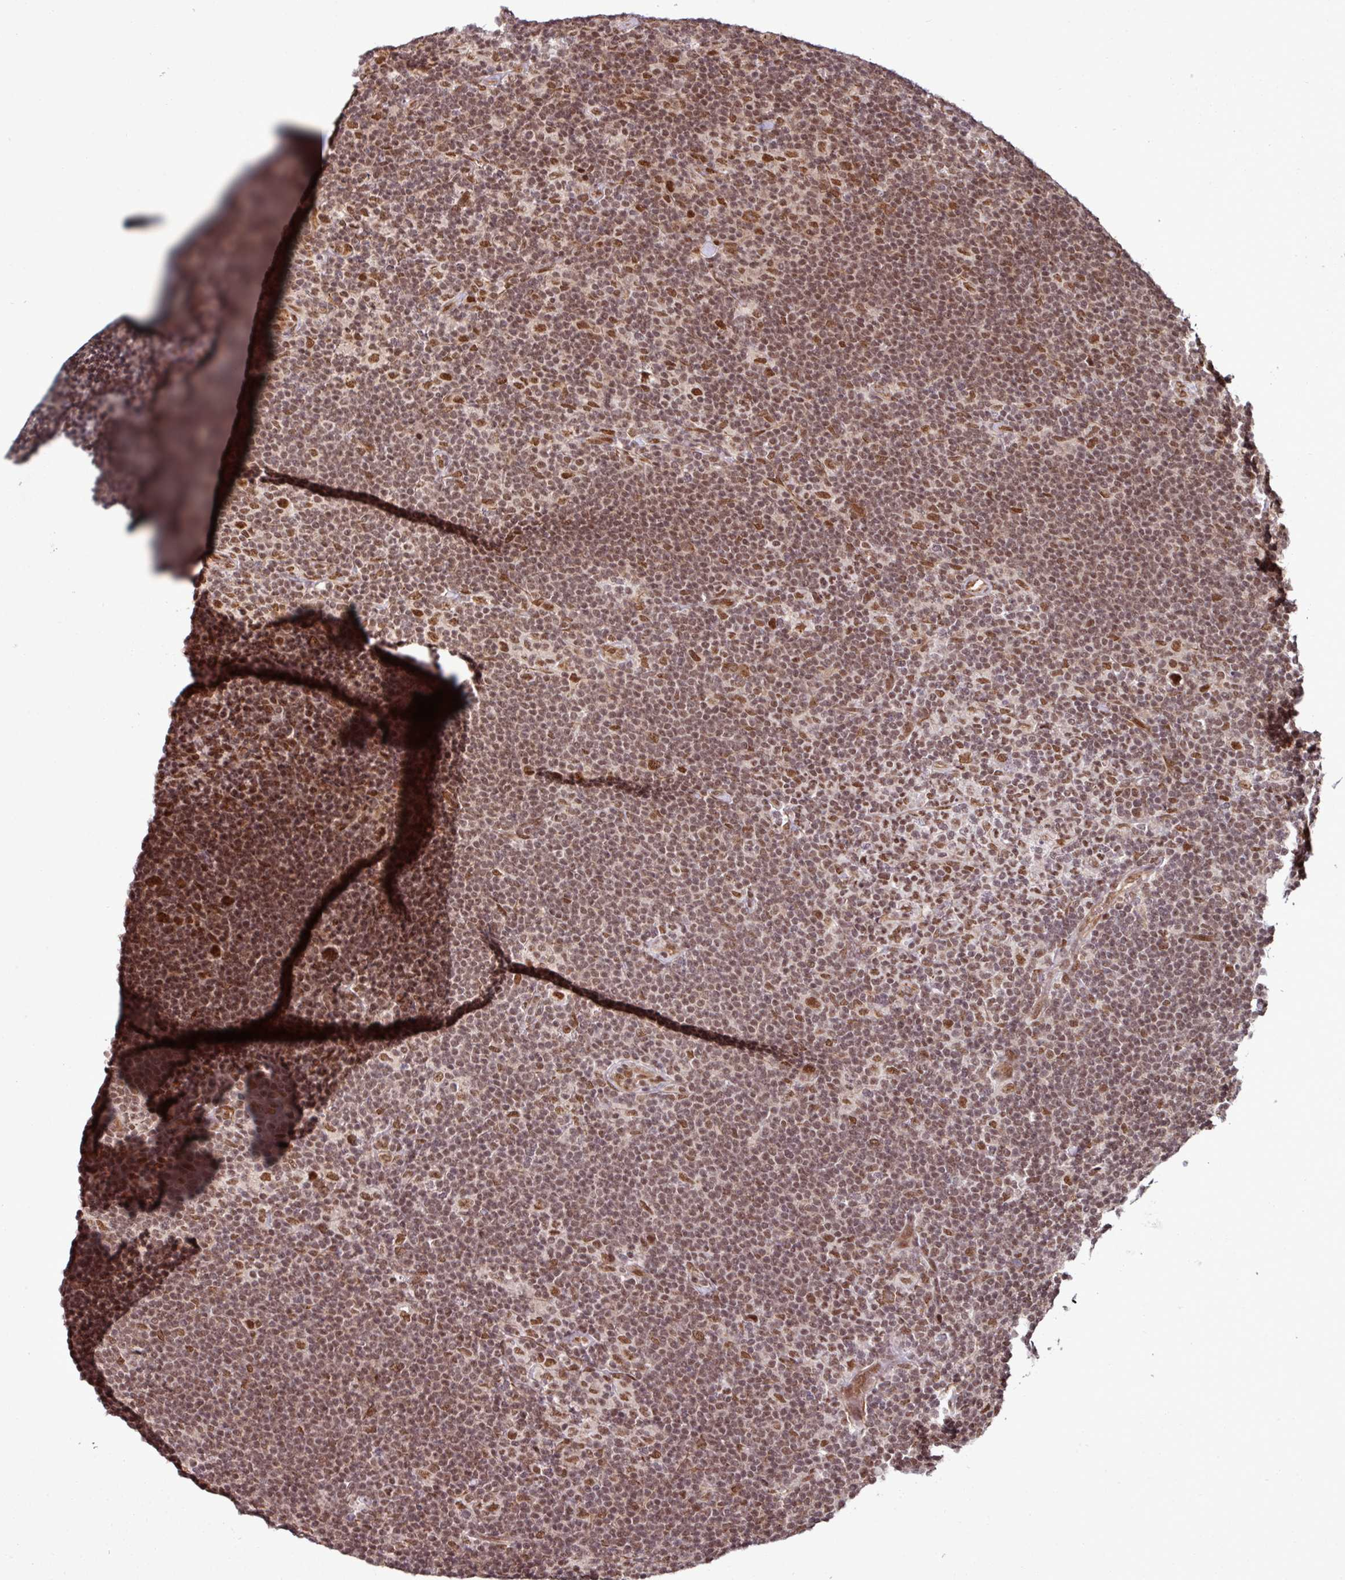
{"staining": {"intensity": "moderate", "quantity": ">75%", "location": "nuclear"}, "tissue": "lymphoma", "cell_type": "Tumor cells", "image_type": "cancer", "snomed": [{"axis": "morphology", "description": "Hodgkin's disease, NOS"}, {"axis": "topography", "description": "Lymph node"}], "caption": "Human Hodgkin's disease stained with a brown dye demonstrates moderate nuclear positive expression in approximately >75% of tumor cells.", "gene": "MORF4L2", "patient": {"sex": "female", "age": 57}}